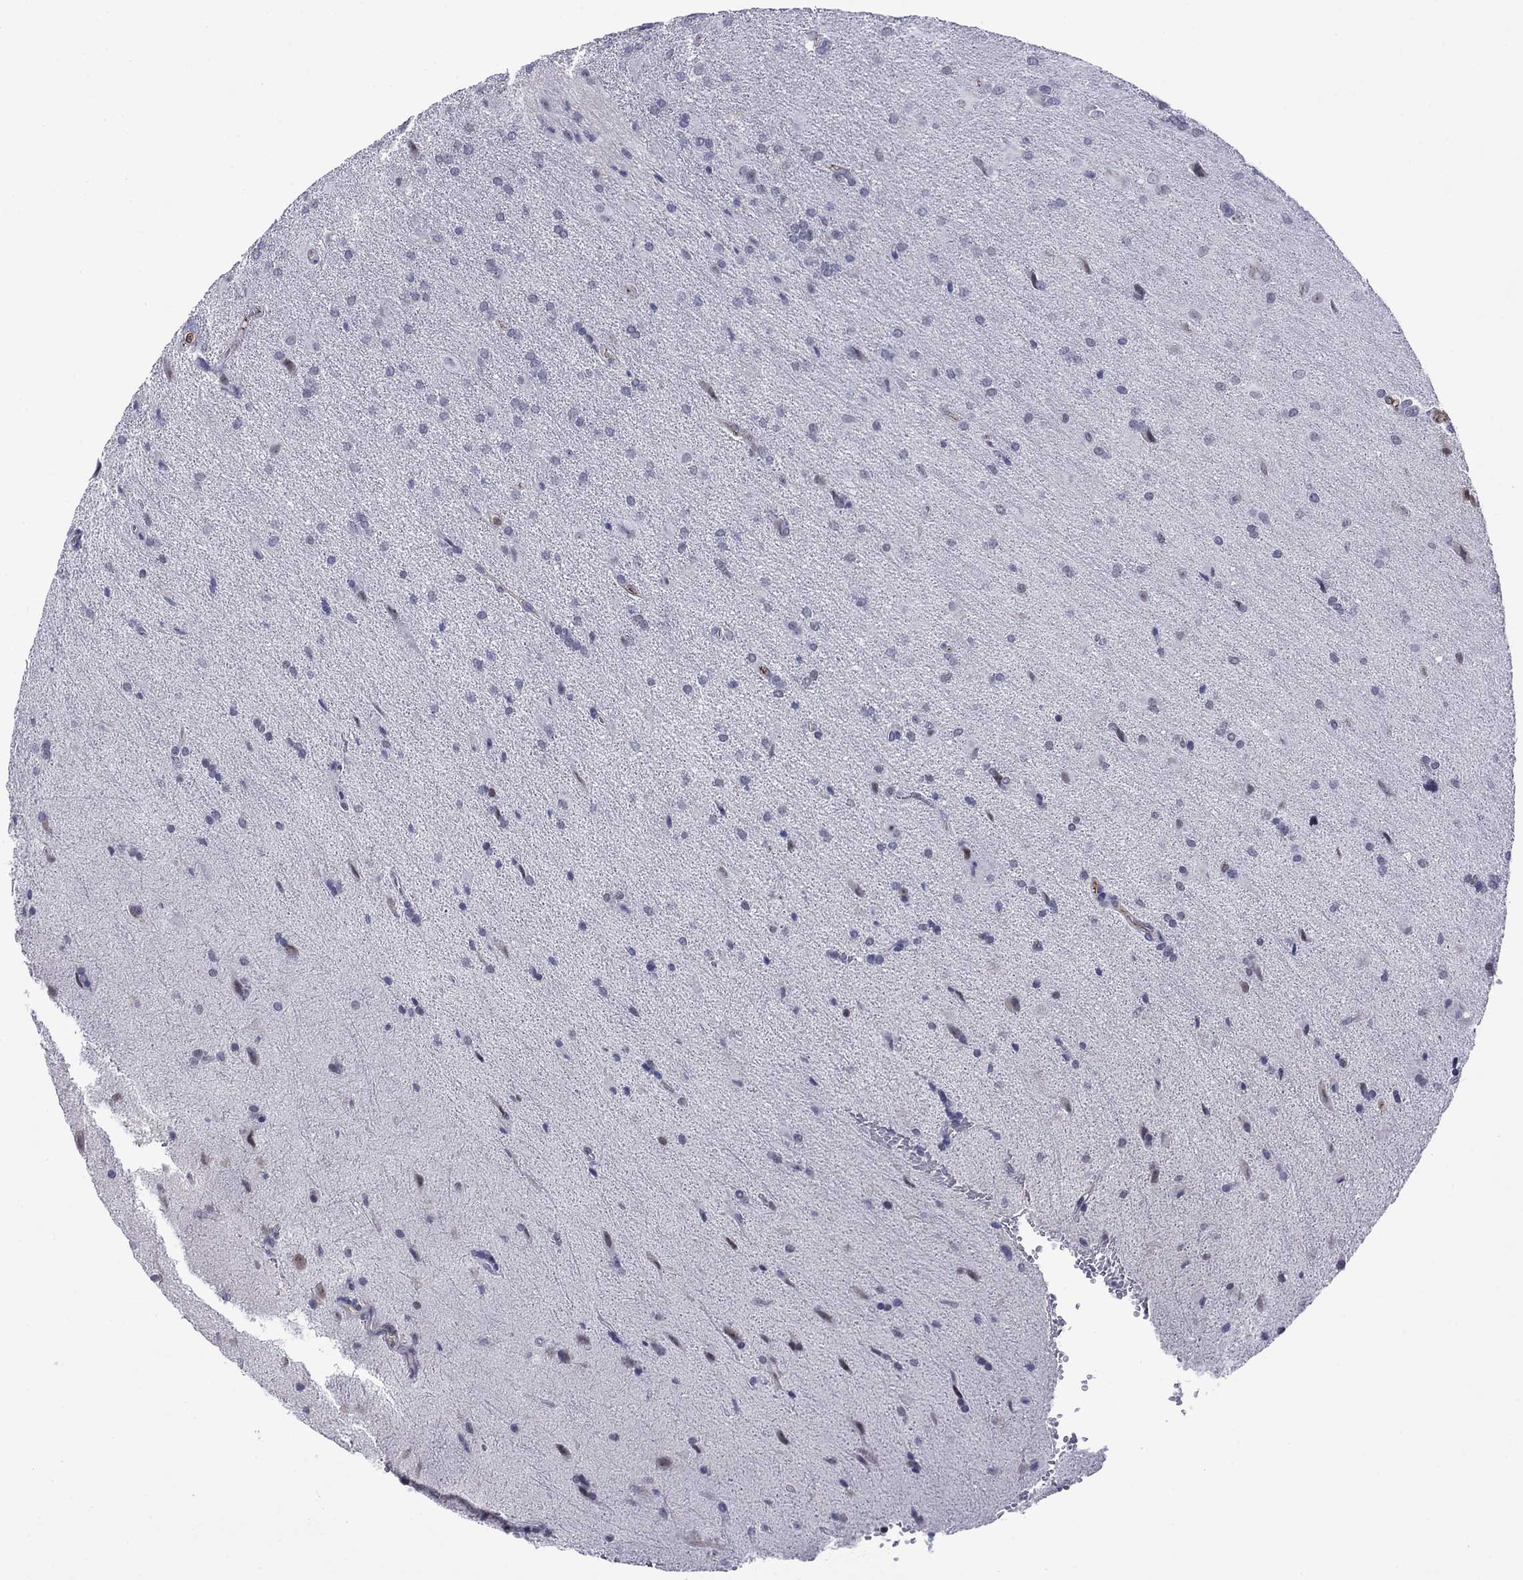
{"staining": {"intensity": "negative", "quantity": "none", "location": "none"}, "tissue": "glioma", "cell_type": "Tumor cells", "image_type": "cancer", "snomed": [{"axis": "morphology", "description": "Glioma, malignant, Low grade"}, {"axis": "topography", "description": "Brain"}], "caption": "Immunohistochemical staining of human glioma exhibits no significant staining in tumor cells. (Brightfield microscopy of DAB immunohistochemistry (IHC) at high magnification).", "gene": "APOA2", "patient": {"sex": "male", "age": 58}}